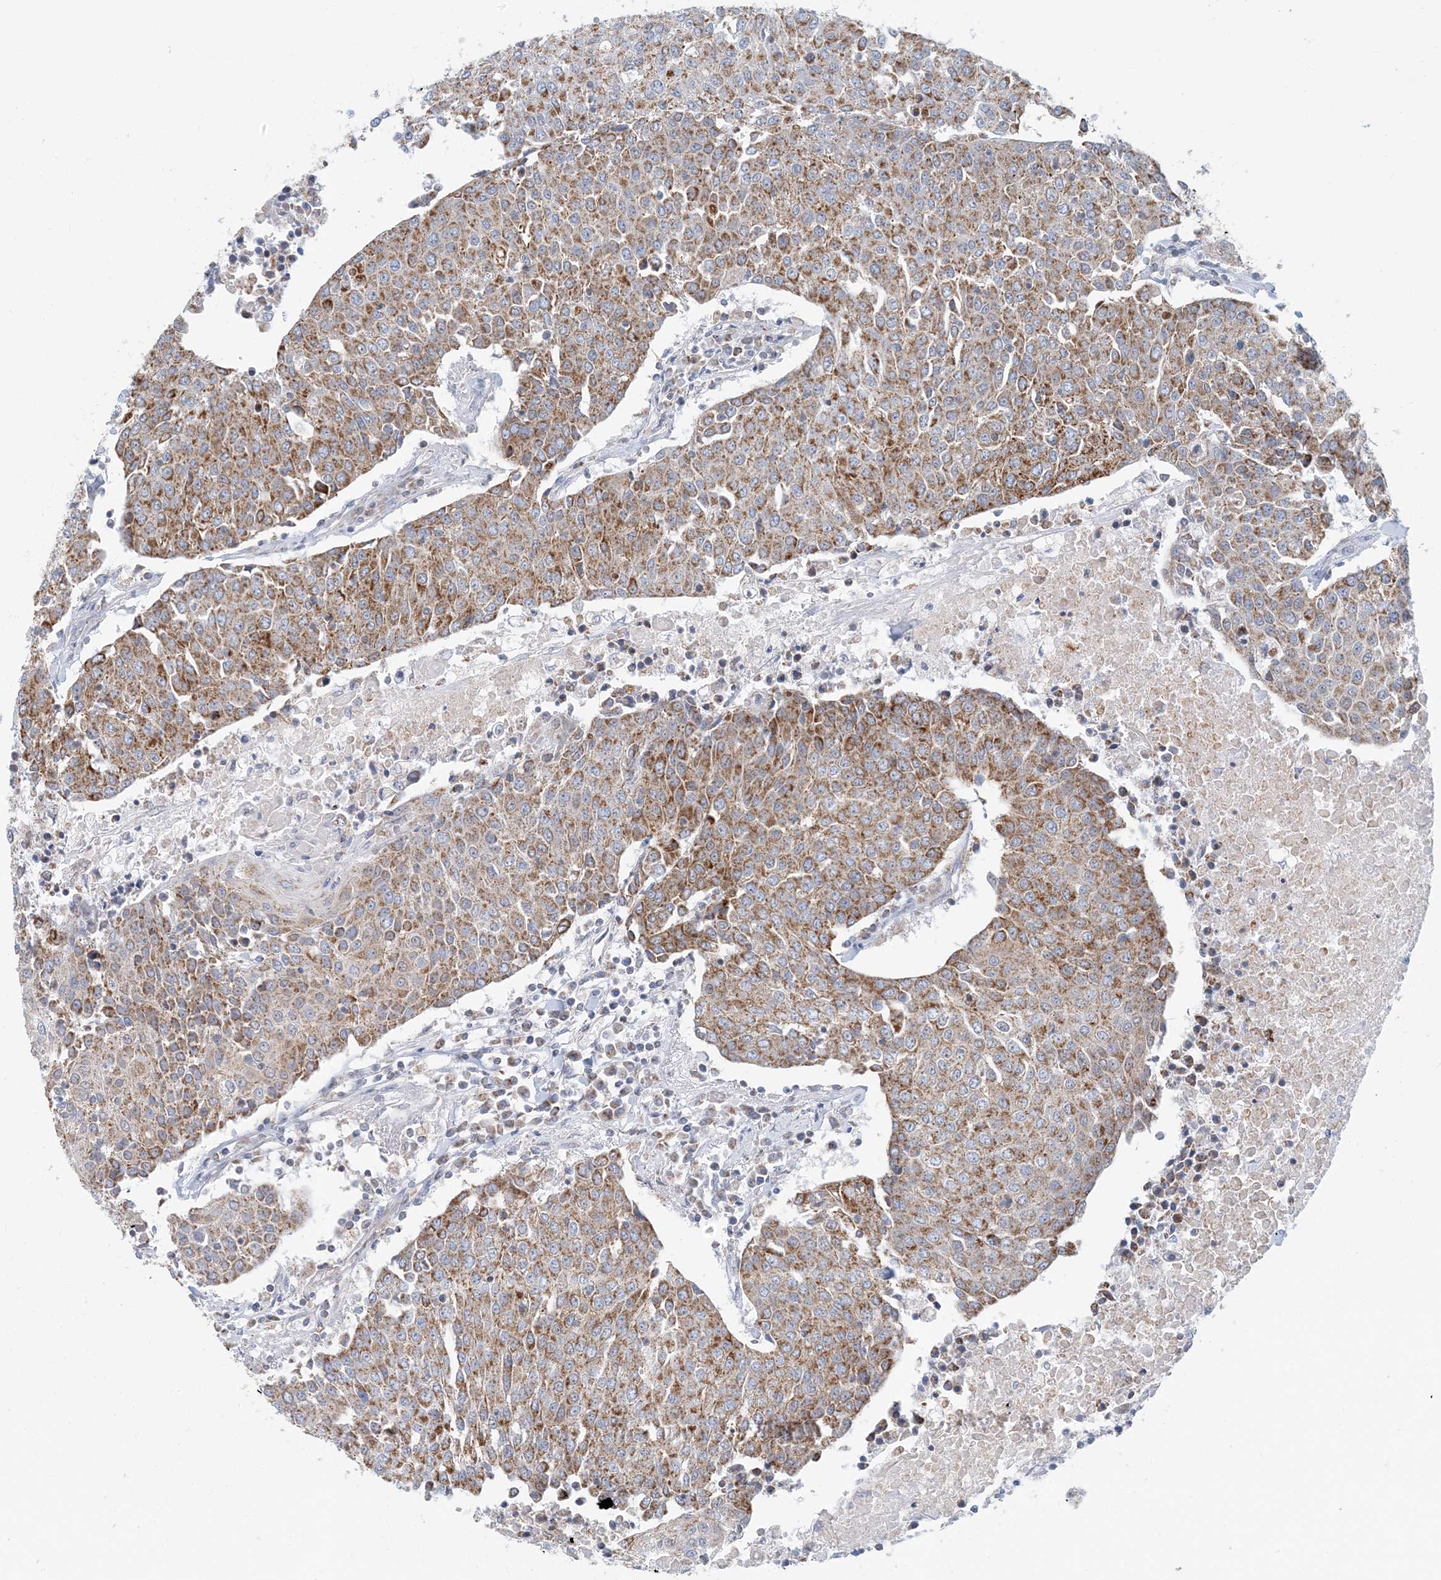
{"staining": {"intensity": "moderate", "quantity": ">75%", "location": "cytoplasmic/membranous"}, "tissue": "urothelial cancer", "cell_type": "Tumor cells", "image_type": "cancer", "snomed": [{"axis": "morphology", "description": "Urothelial carcinoma, High grade"}, {"axis": "topography", "description": "Urinary bladder"}], "caption": "Protein staining exhibits moderate cytoplasmic/membranous staining in approximately >75% of tumor cells in high-grade urothelial carcinoma.", "gene": "BDH1", "patient": {"sex": "female", "age": 85}}